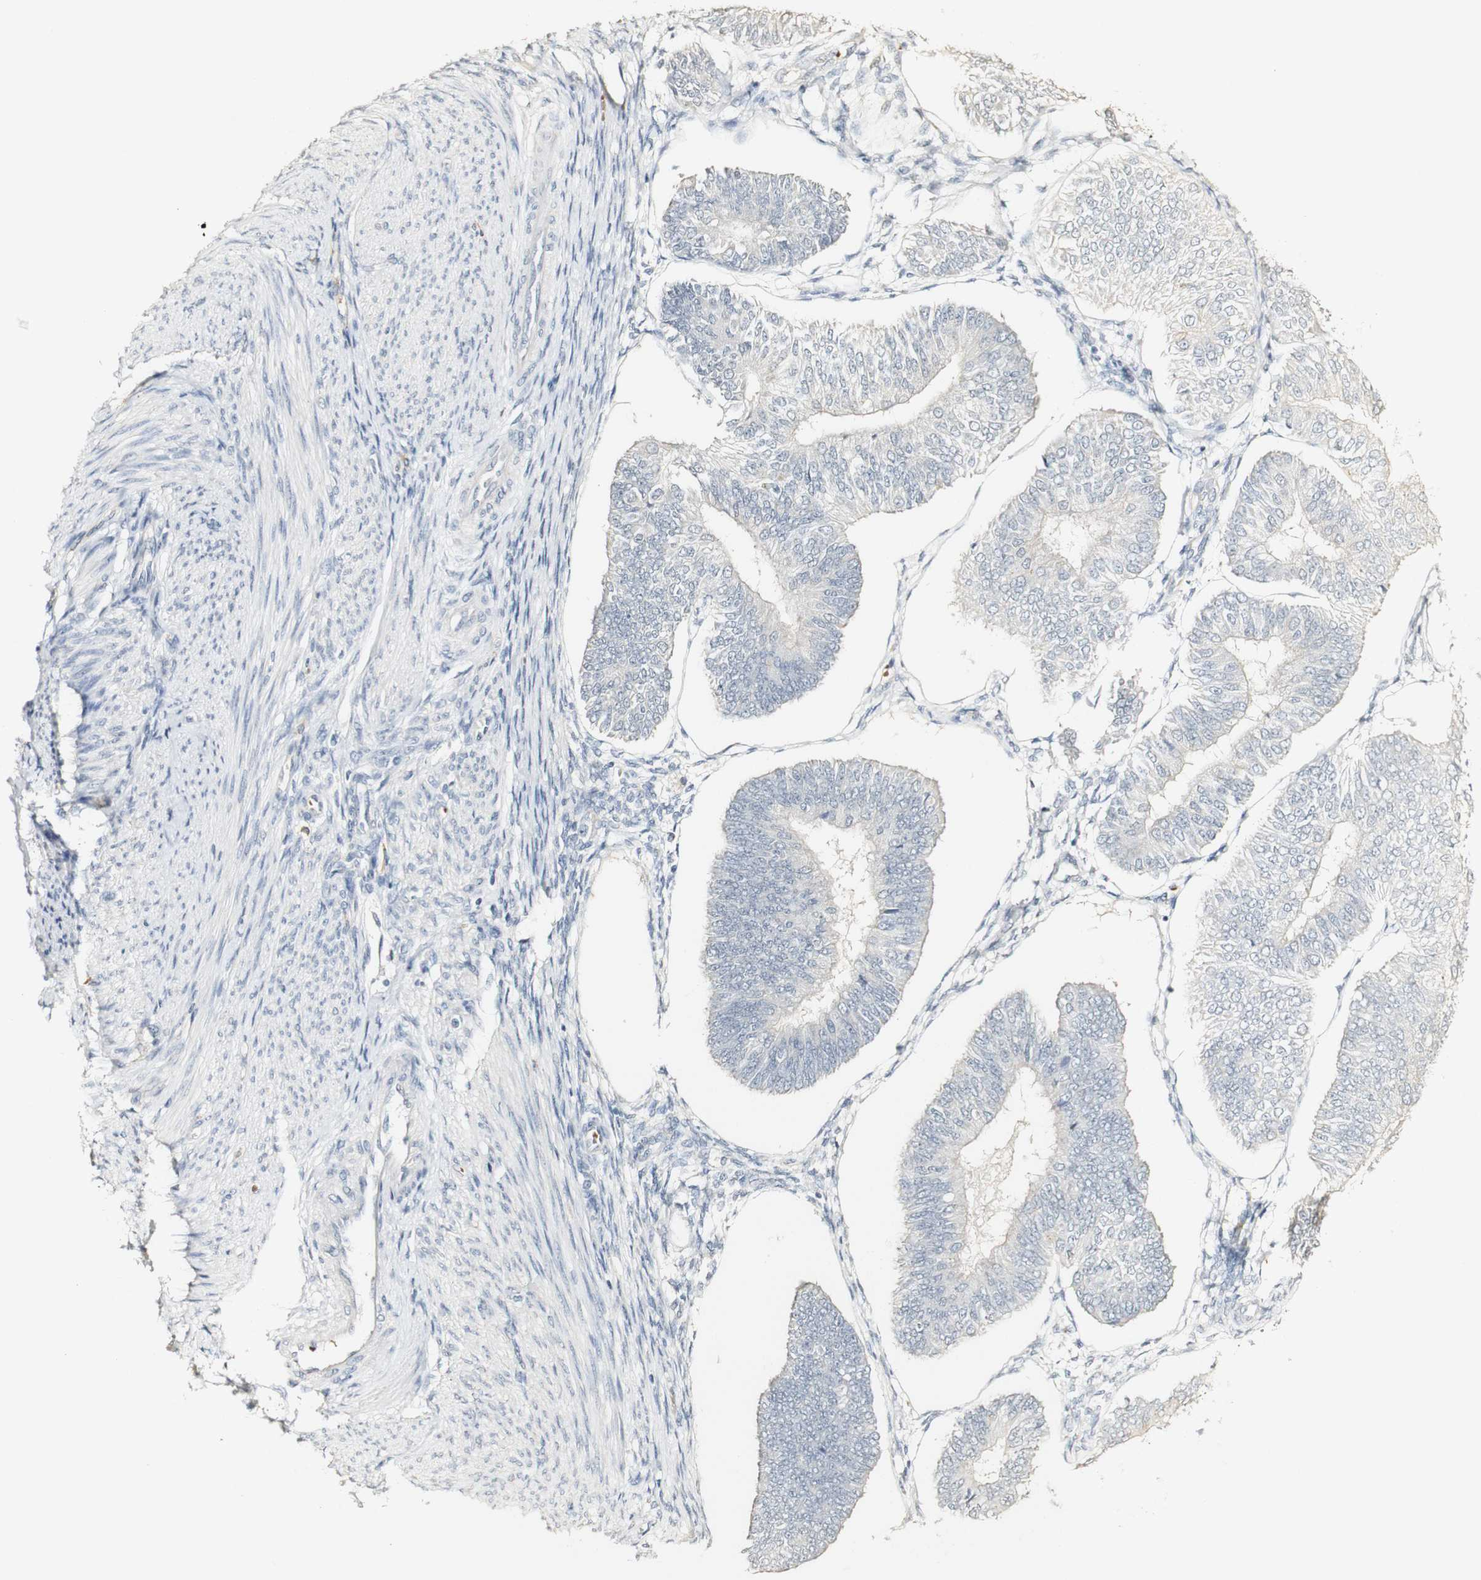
{"staining": {"intensity": "negative", "quantity": "none", "location": "none"}, "tissue": "endometrial cancer", "cell_type": "Tumor cells", "image_type": "cancer", "snomed": [{"axis": "morphology", "description": "Adenocarcinoma, NOS"}, {"axis": "topography", "description": "Endometrium"}], "caption": "Immunohistochemical staining of human adenocarcinoma (endometrial) shows no significant expression in tumor cells.", "gene": "SYT7", "patient": {"sex": "female", "age": 58}}